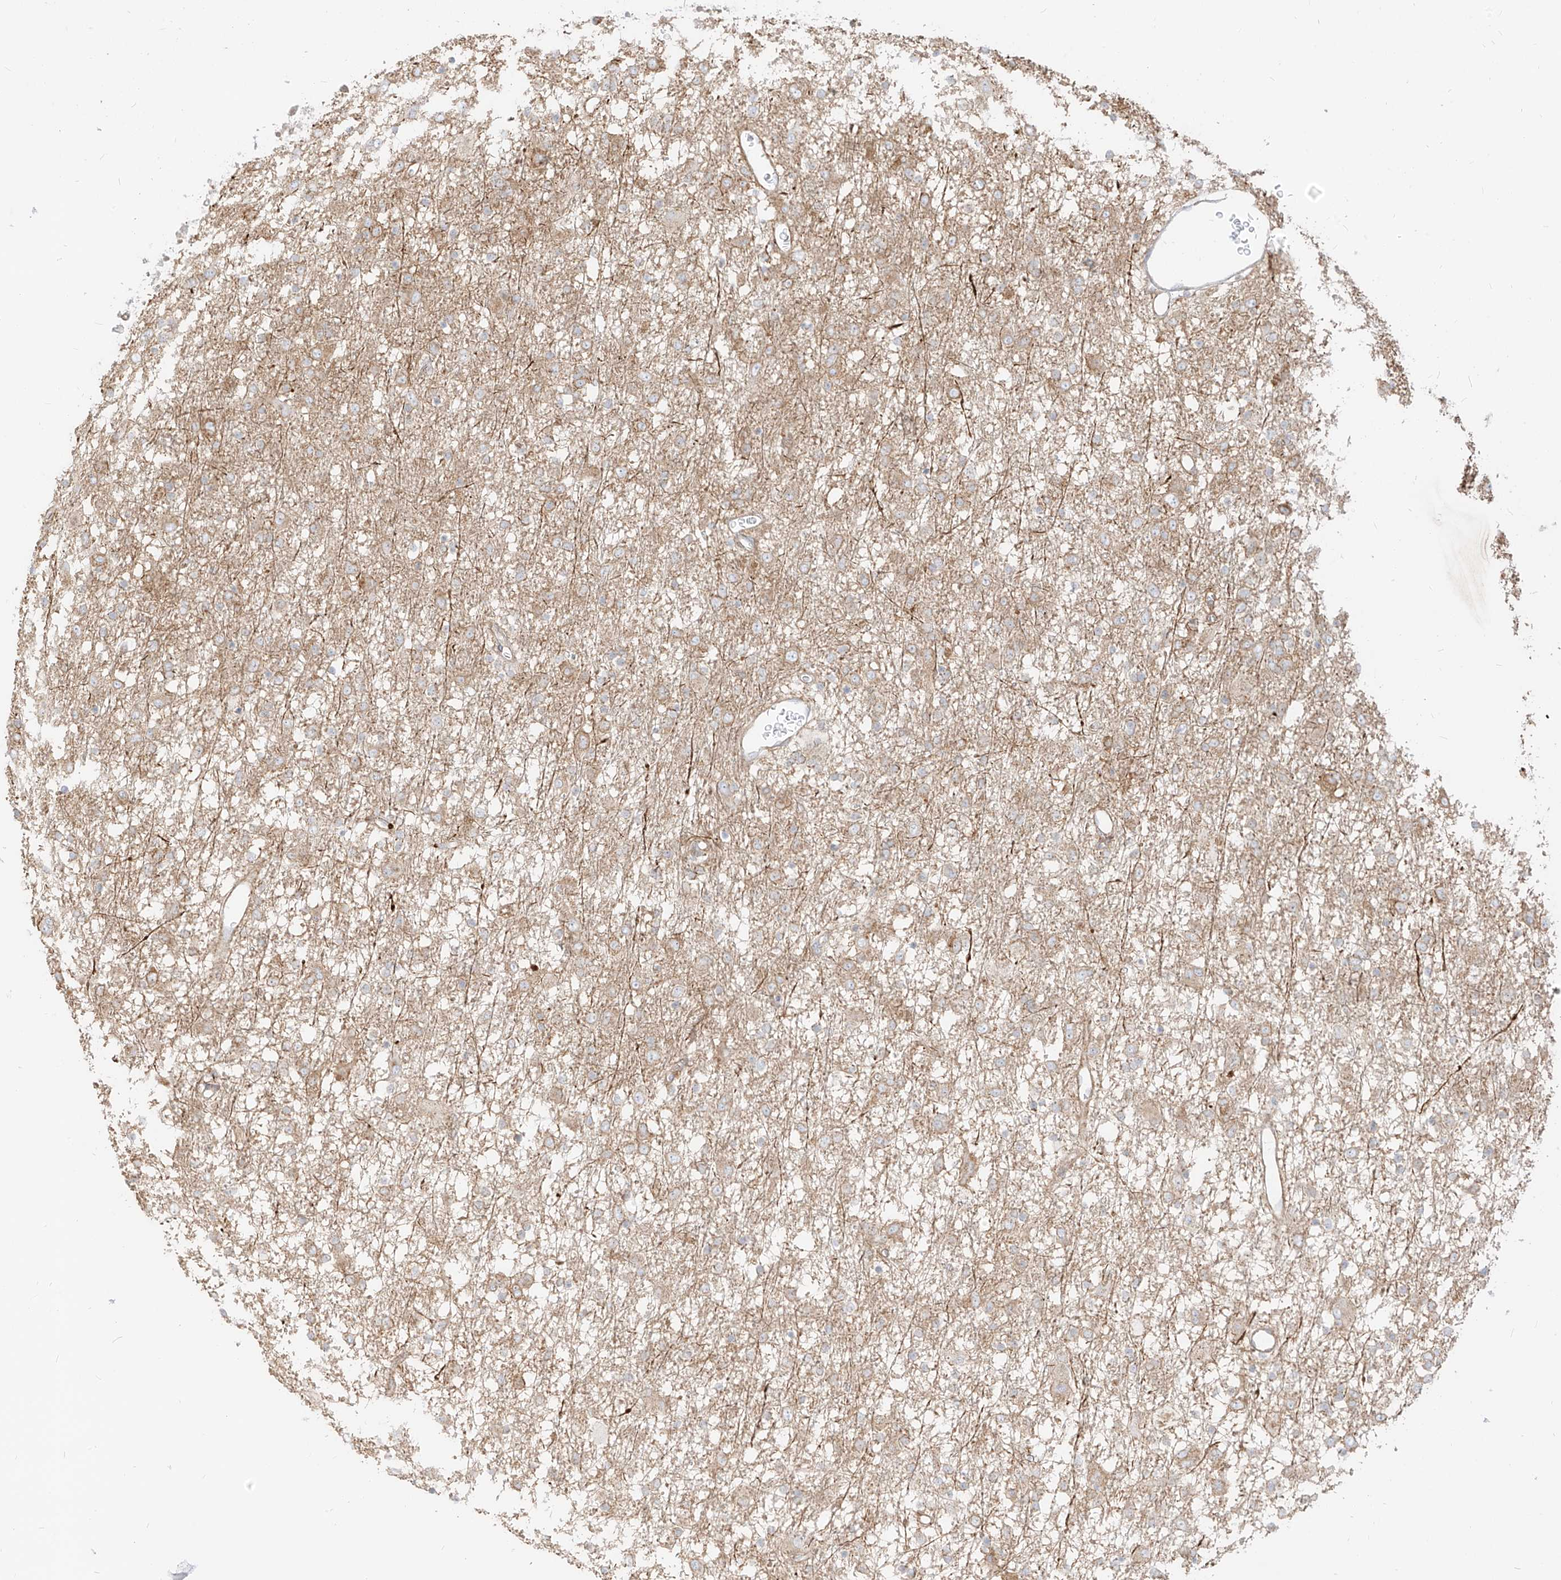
{"staining": {"intensity": "weak", "quantity": "25%-75%", "location": "cytoplasmic/membranous"}, "tissue": "glioma", "cell_type": "Tumor cells", "image_type": "cancer", "snomed": [{"axis": "morphology", "description": "Glioma, malignant, Low grade"}, {"axis": "topography", "description": "Brain"}], "caption": "Immunohistochemical staining of human glioma shows weak cytoplasmic/membranous protein positivity in about 25%-75% of tumor cells.", "gene": "ZIM3", "patient": {"sex": "male", "age": 65}}